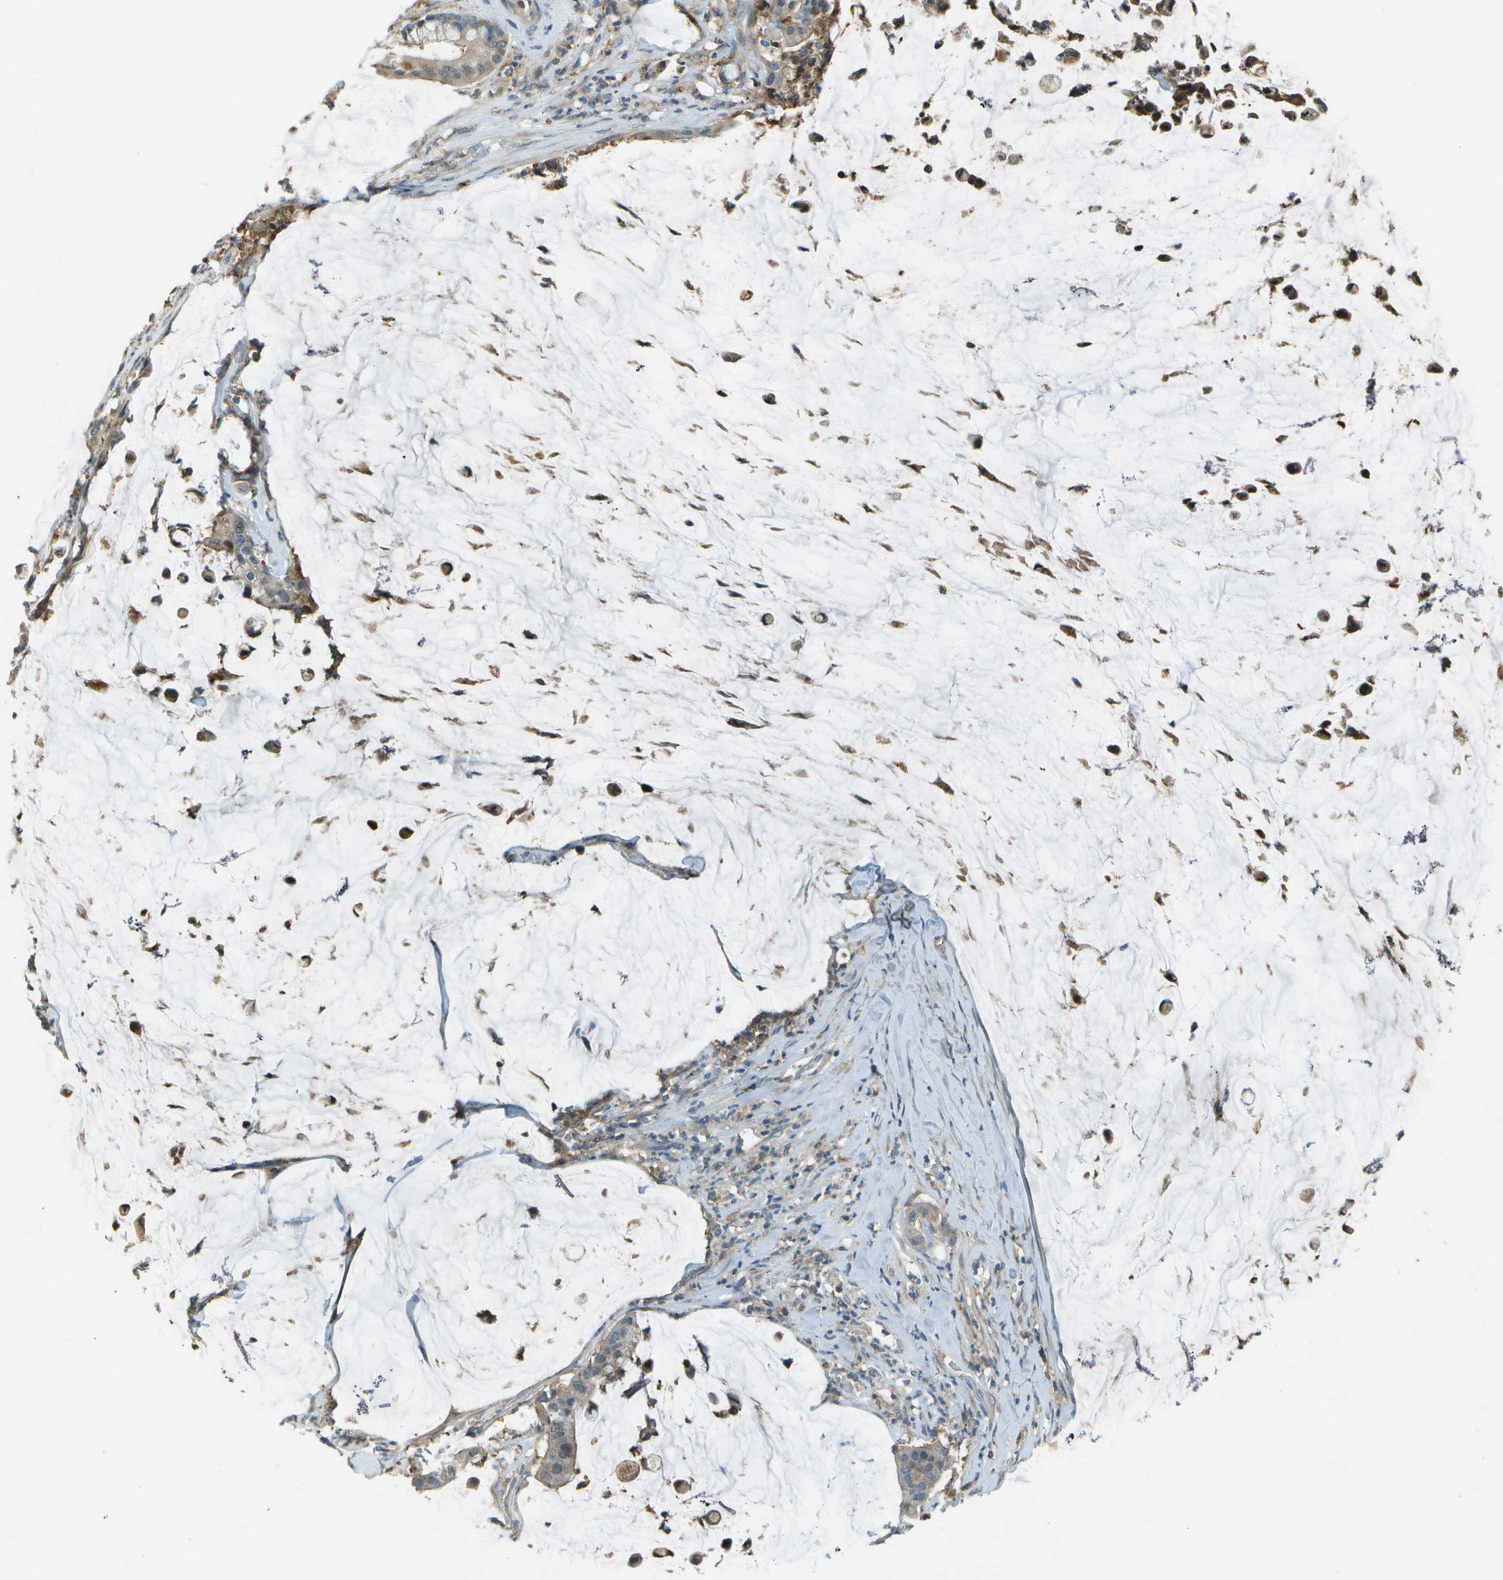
{"staining": {"intensity": "moderate", "quantity": "<25%", "location": "cytoplasmic/membranous"}, "tissue": "pancreatic cancer", "cell_type": "Tumor cells", "image_type": "cancer", "snomed": [{"axis": "morphology", "description": "Adenocarcinoma, NOS"}, {"axis": "topography", "description": "Pancreas"}], "caption": "Adenocarcinoma (pancreatic) stained with a brown dye shows moderate cytoplasmic/membranous positive staining in about <25% of tumor cells.", "gene": "LRRC66", "patient": {"sex": "male", "age": 41}}